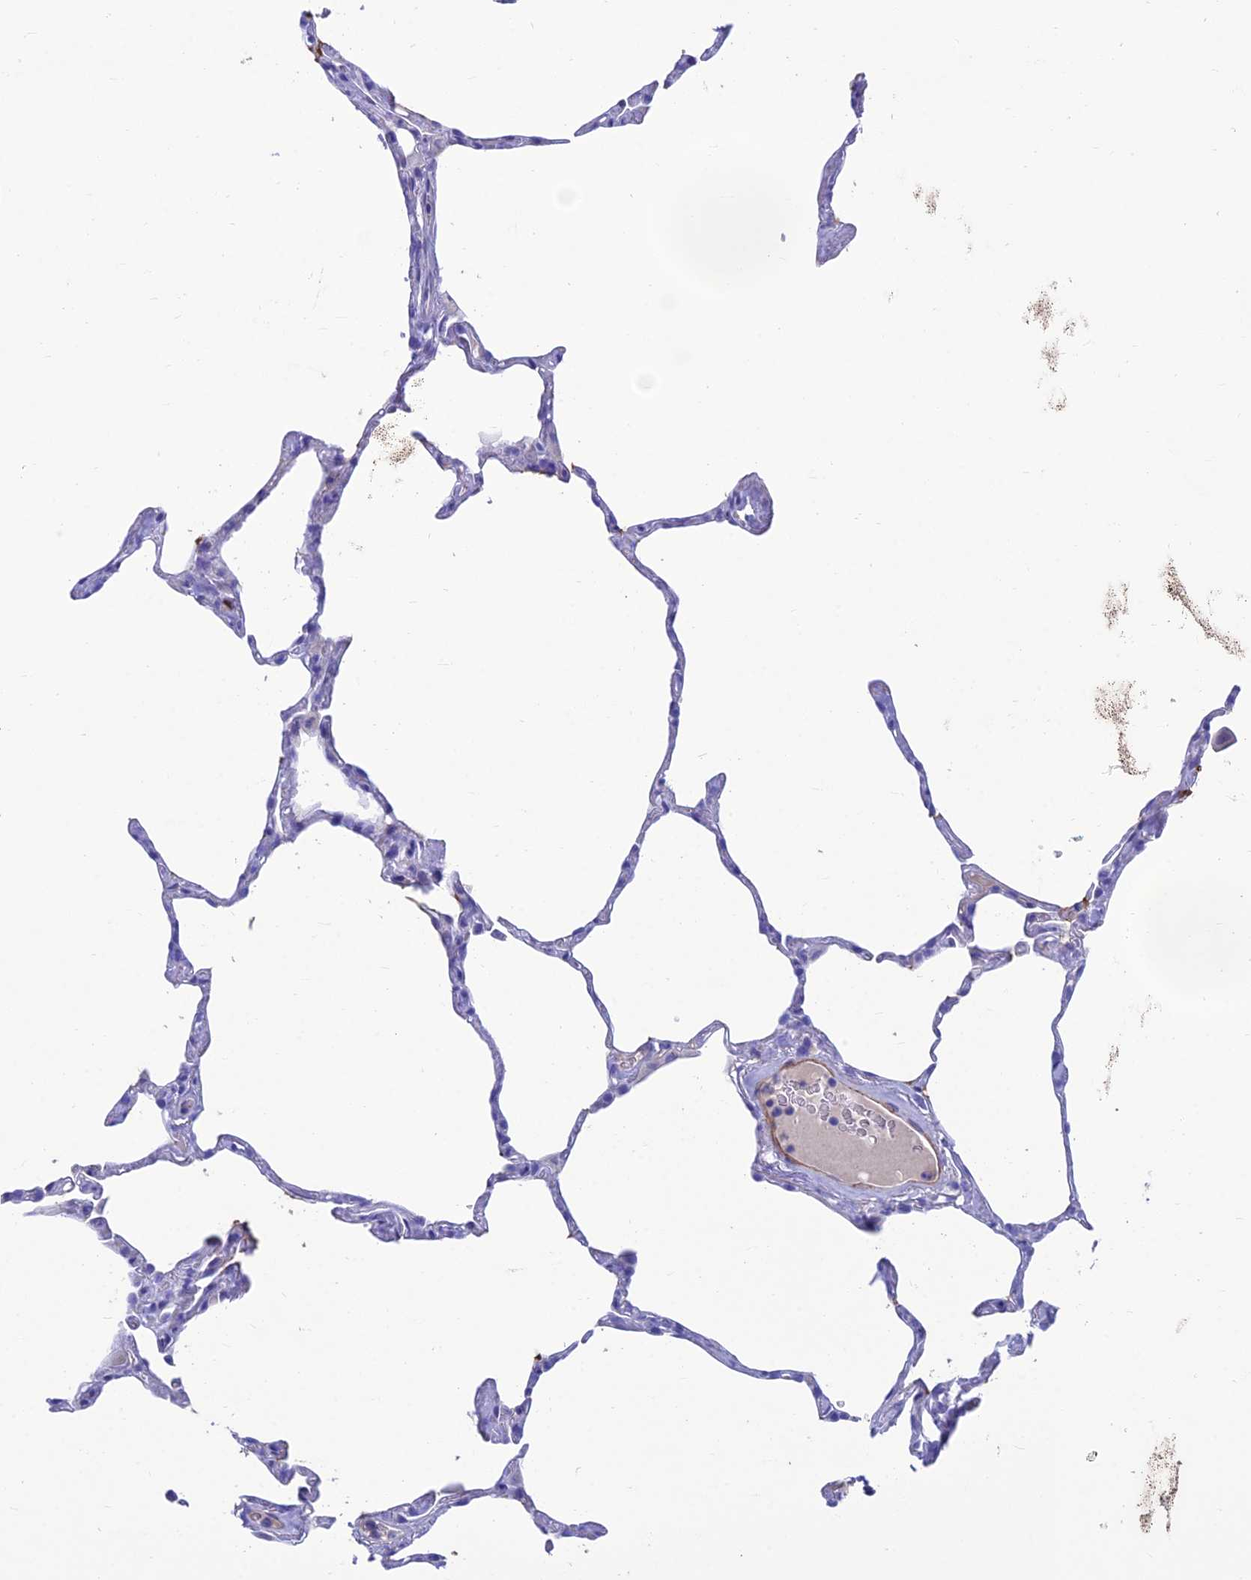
{"staining": {"intensity": "negative", "quantity": "none", "location": "none"}, "tissue": "lung", "cell_type": "Alveolar cells", "image_type": "normal", "snomed": [{"axis": "morphology", "description": "Normal tissue, NOS"}, {"axis": "topography", "description": "Lung"}], "caption": "The immunohistochemistry photomicrograph has no significant positivity in alveolar cells of lung.", "gene": "GNG11", "patient": {"sex": "male", "age": 65}}